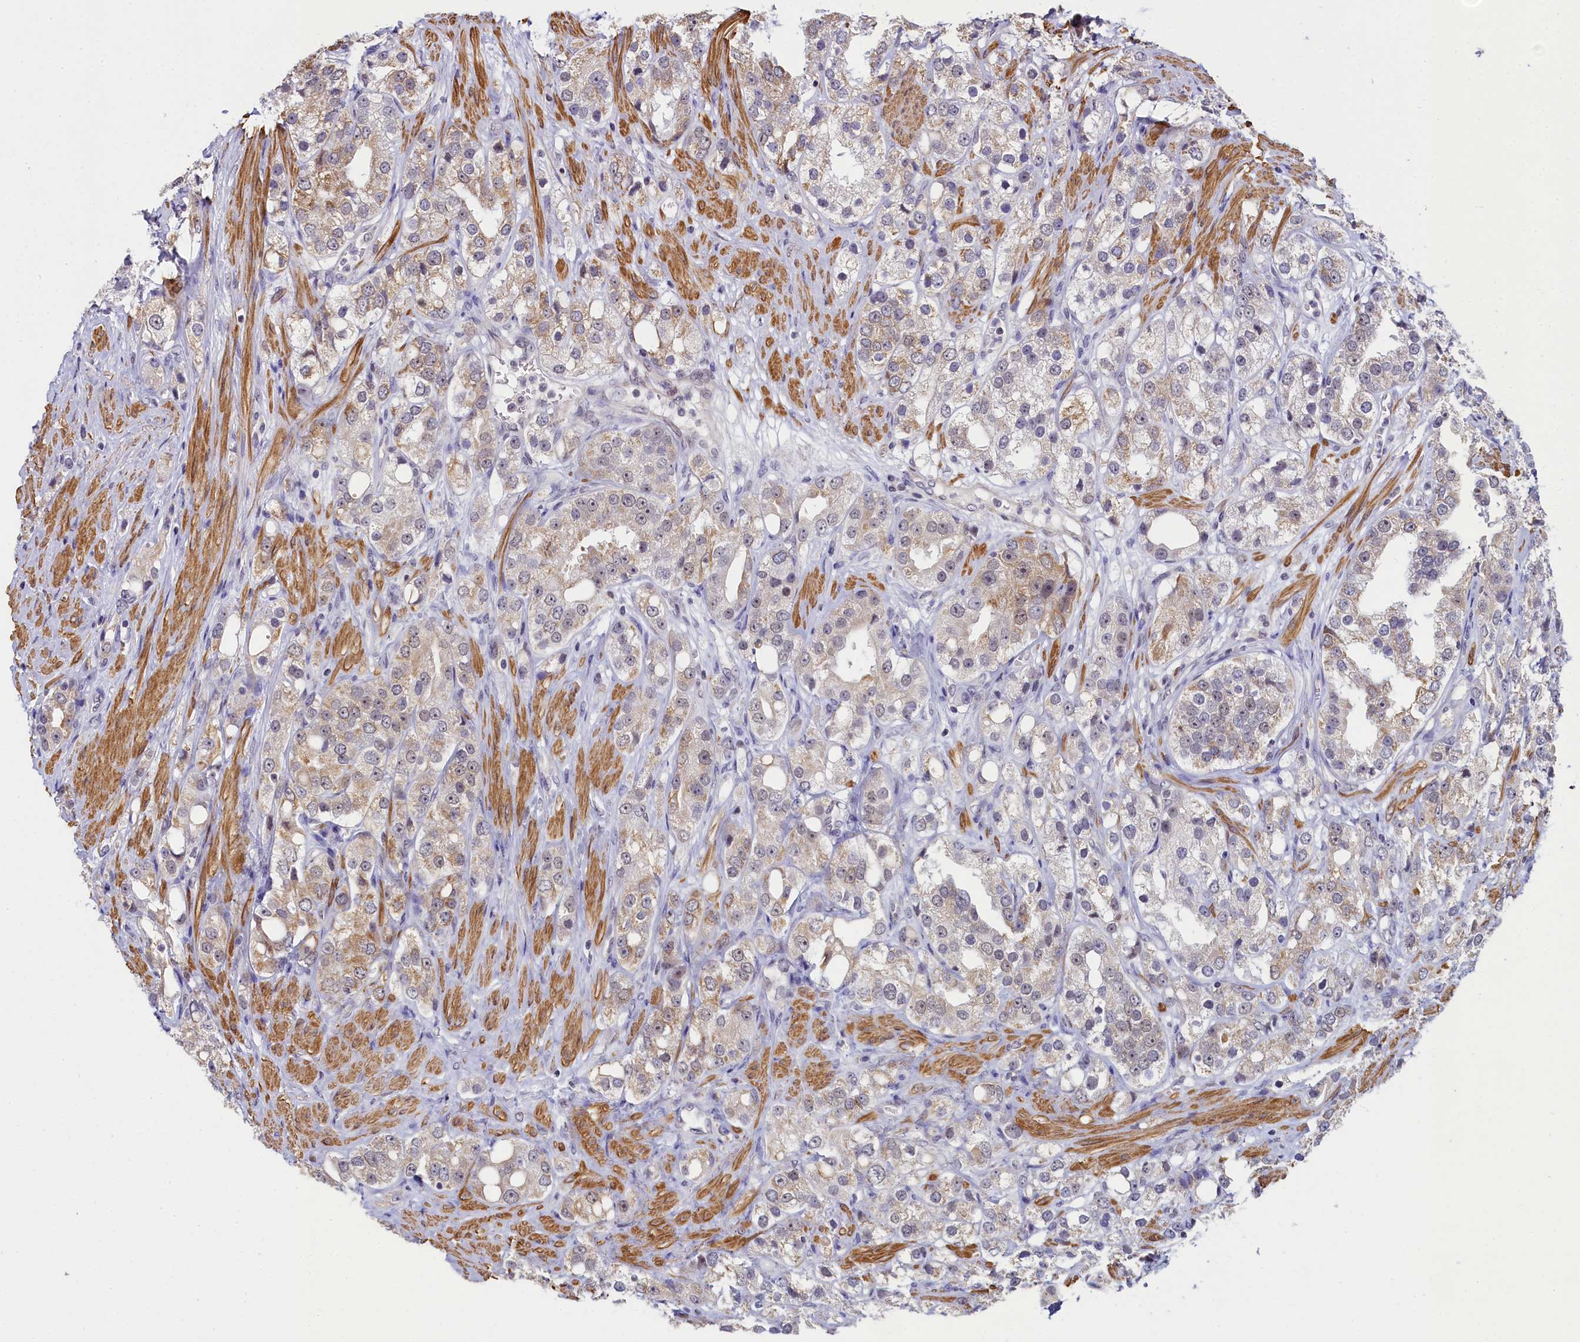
{"staining": {"intensity": "weak", "quantity": "25%-75%", "location": "cytoplasmic/membranous,nuclear"}, "tissue": "prostate cancer", "cell_type": "Tumor cells", "image_type": "cancer", "snomed": [{"axis": "morphology", "description": "Adenocarcinoma, NOS"}, {"axis": "topography", "description": "Prostate"}], "caption": "Protein staining of prostate adenocarcinoma tissue reveals weak cytoplasmic/membranous and nuclear positivity in approximately 25%-75% of tumor cells.", "gene": "INTS14", "patient": {"sex": "male", "age": 79}}